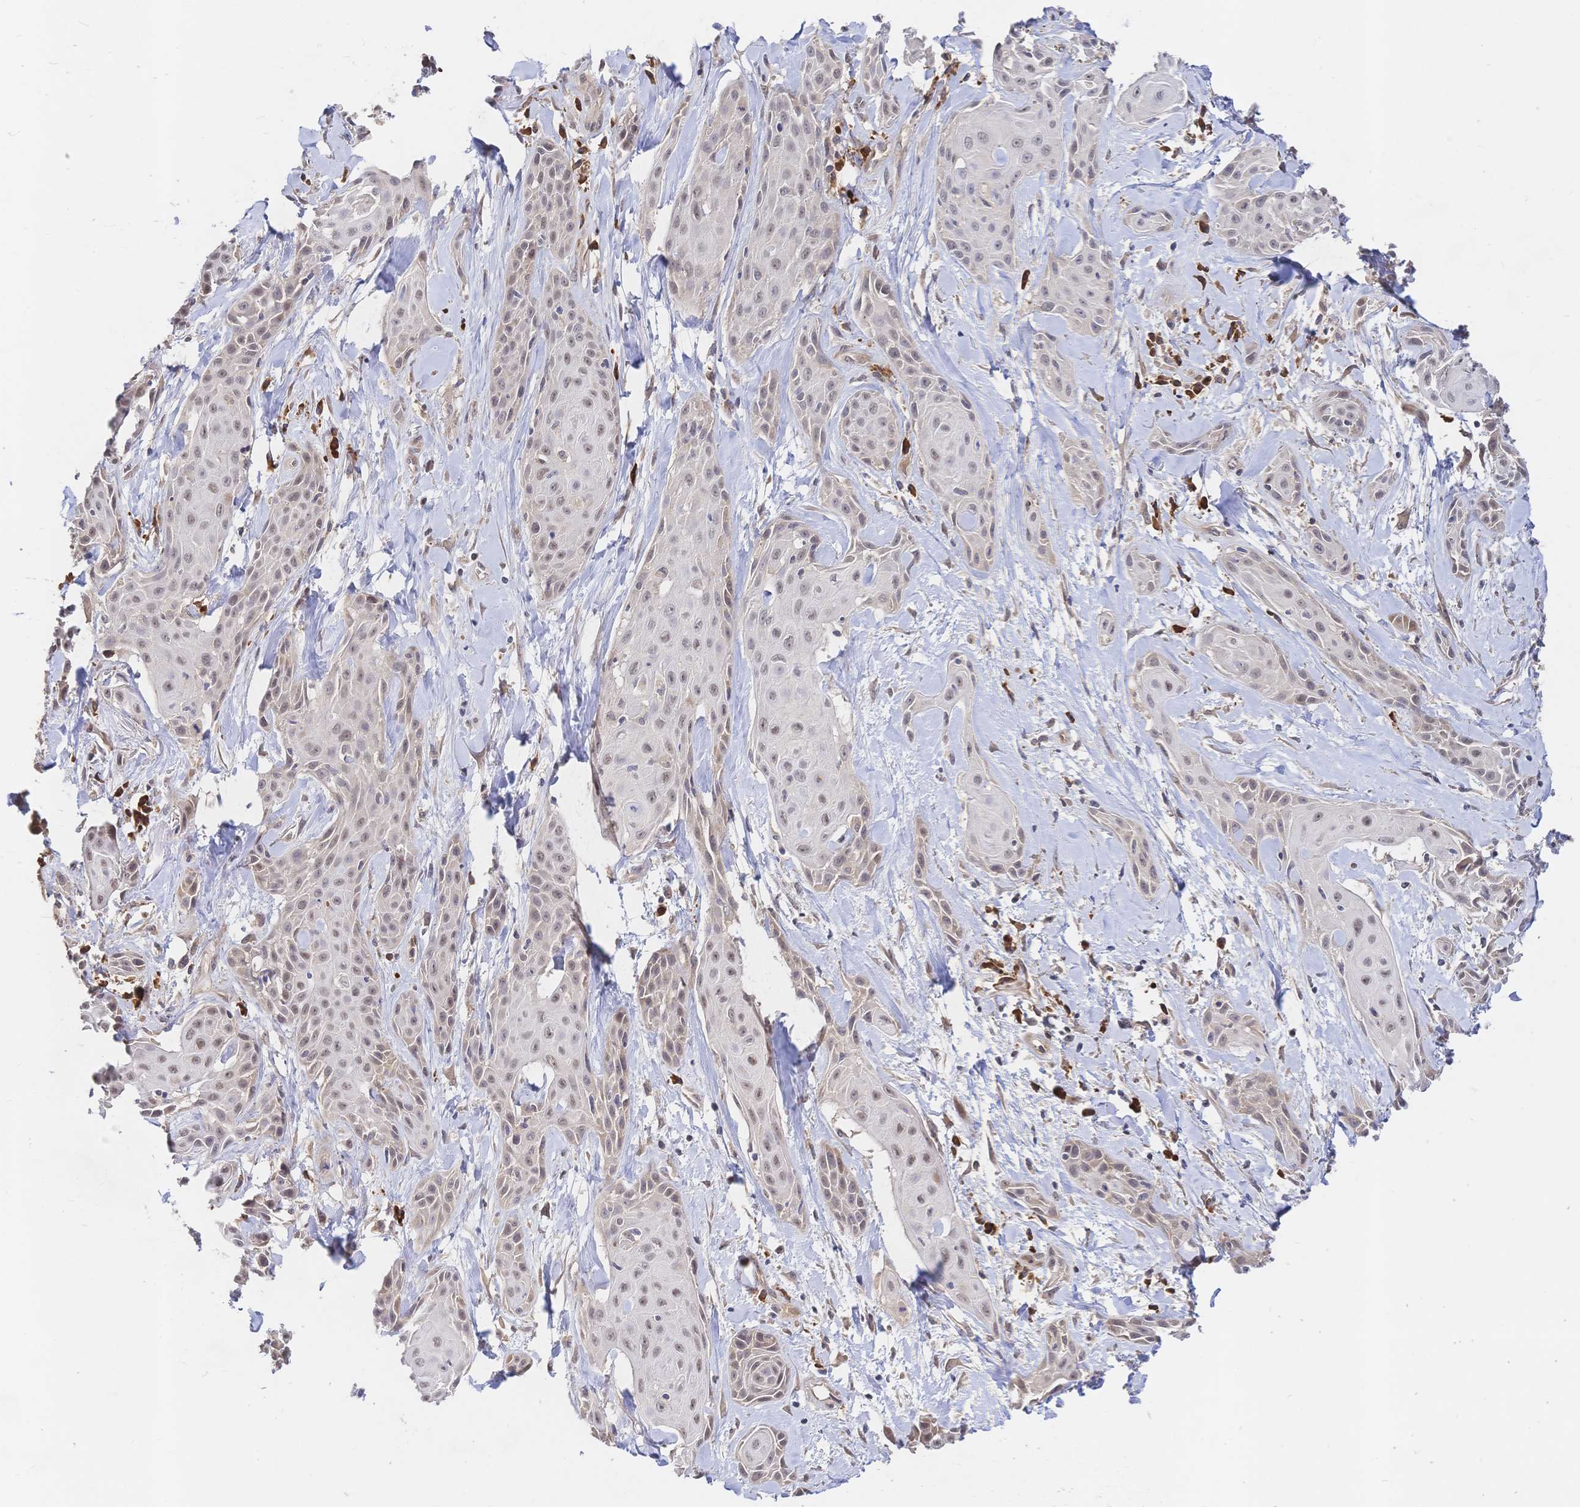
{"staining": {"intensity": "weak", "quantity": ">75%", "location": "nuclear"}, "tissue": "skin cancer", "cell_type": "Tumor cells", "image_type": "cancer", "snomed": [{"axis": "morphology", "description": "Squamous cell carcinoma, NOS"}, {"axis": "topography", "description": "Skin"}, {"axis": "topography", "description": "Anal"}], "caption": "This is a micrograph of IHC staining of skin cancer (squamous cell carcinoma), which shows weak staining in the nuclear of tumor cells.", "gene": "LMO4", "patient": {"sex": "male", "age": 64}}